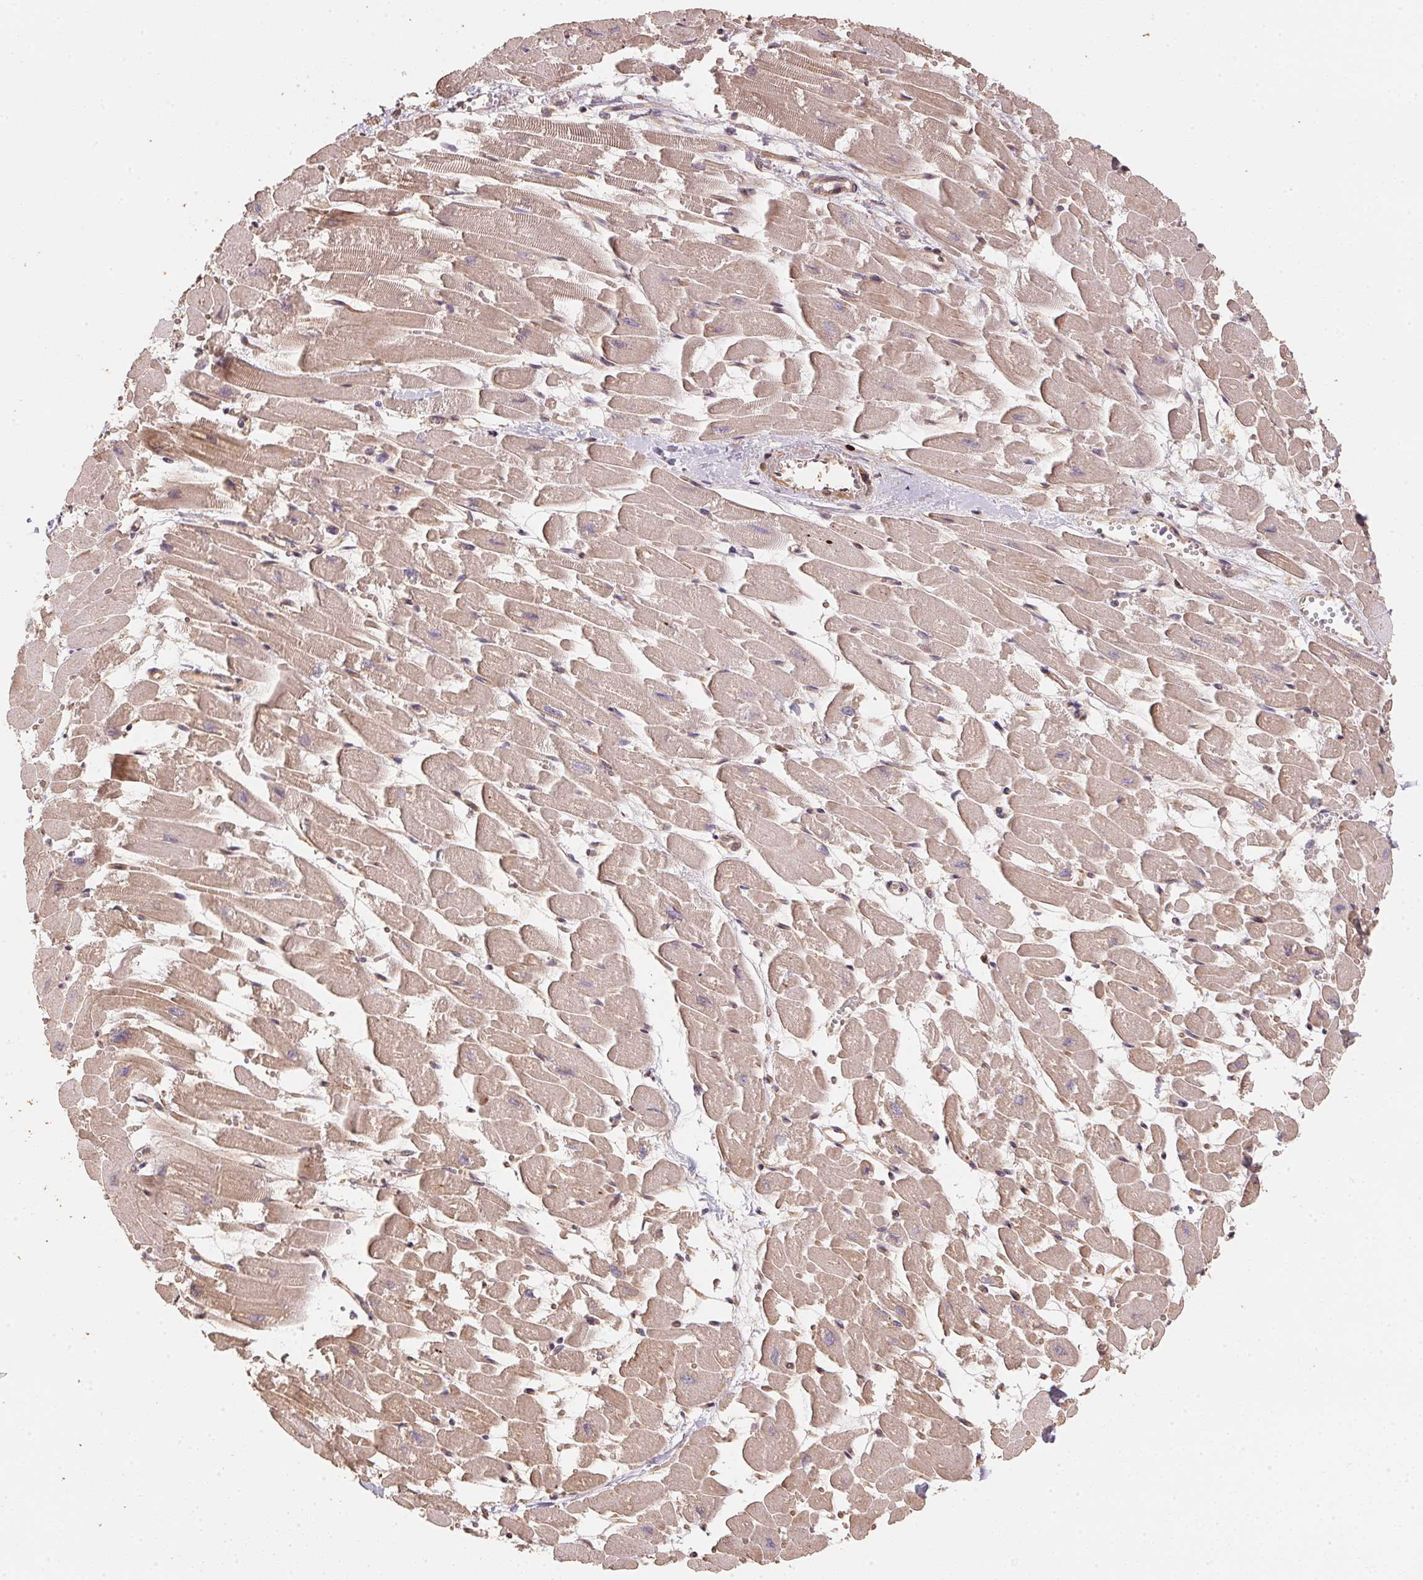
{"staining": {"intensity": "weak", "quantity": ">75%", "location": "cytoplasmic/membranous"}, "tissue": "heart muscle", "cell_type": "Cardiomyocytes", "image_type": "normal", "snomed": [{"axis": "morphology", "description": "Normal tissue, NOS"}, {"axis": "topography", "description": "Heart"}], "caption": "IHC micrograph of unremarkable heart muscle: human heart muscle stained using IHC exhibits low levels of weak protein expression localized specifically in the cytoplasmic/membranous of cardiomyocytes, appearing as a cytoplasmic/membranous brown color.", "gene": "TMEM222", "patient": {"sex": "female", "age": 52}}